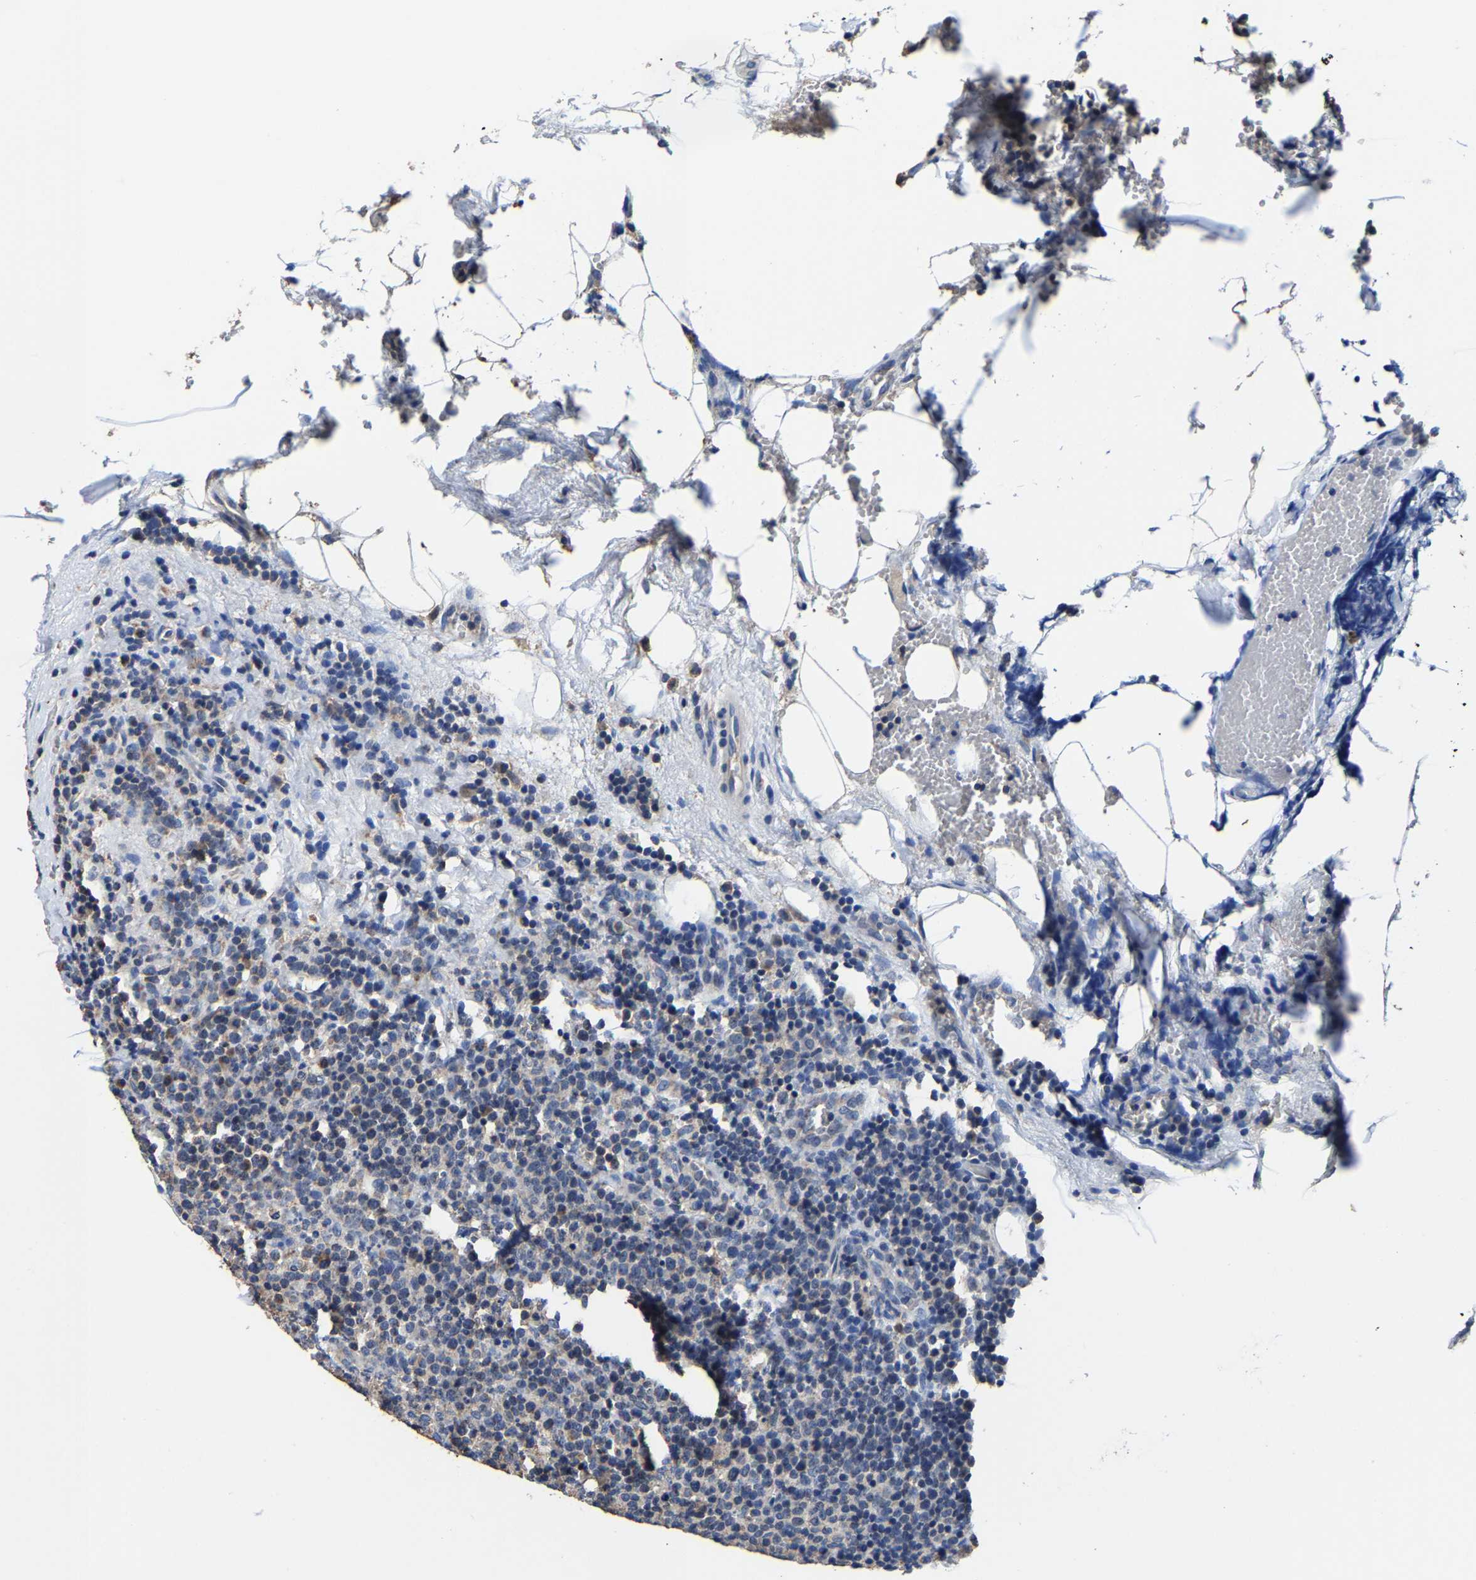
{"staining": {"intensity": "negative", "quantity": "none", "location": "none"}, "tissue": "lymphoma", "cell_type": "Tumor cells", "image_type": "cancer", "snomed": [{"axis": "morphology", "description": "Malignant lymphoma, non-Hodgkin's type, High grade"}, {"axis": "topography", "description": "Lymph node"}], "caption": "IHC histopathology image of human lymphoma stained for a protein (brown), which shows no expression in tumor cells.", "gene": "ZCCHC7", "patient": {"sex": "male", "age": 61}}